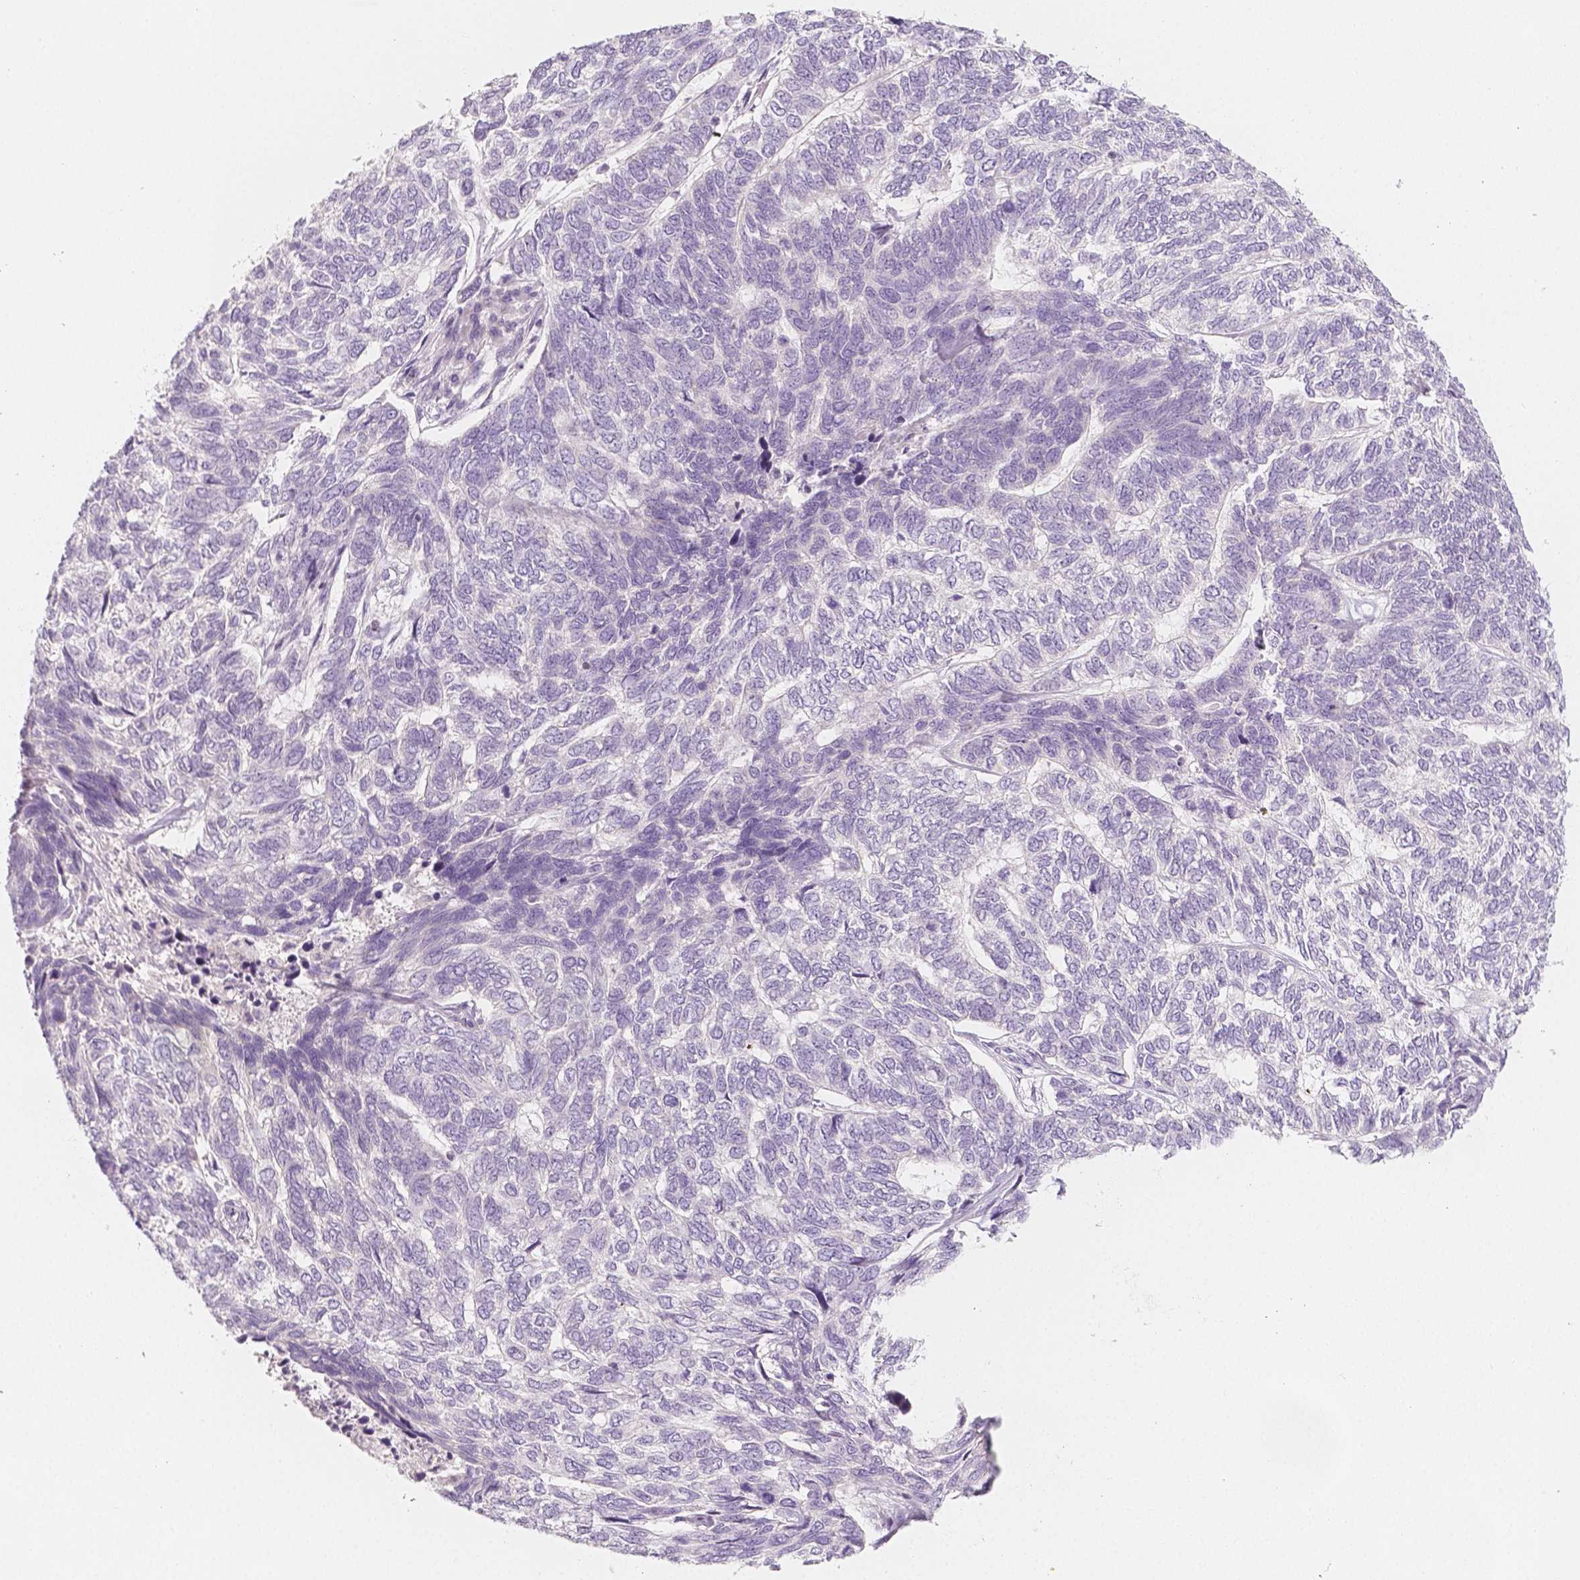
{"staining": {"intensity": "negative", "quantity": "none", "location": "none"}, "tissue": "skin cancer", "cell_type": "Tumor cells", "image_type": "cancer", "snomed": [{"axis": "morphology", "description": "Basal cell carcinoma"}, {"axis": "topography", "description": "Skin"}], "caption": "DAB immunohistochemical staining of human skin basal cell carcinoma reveals no significant positivity in tumor cells. (IHC, brightfield microscopy, high magnification).", "gene": "BATF", "patient": {"sex": "female", "age": 65}}